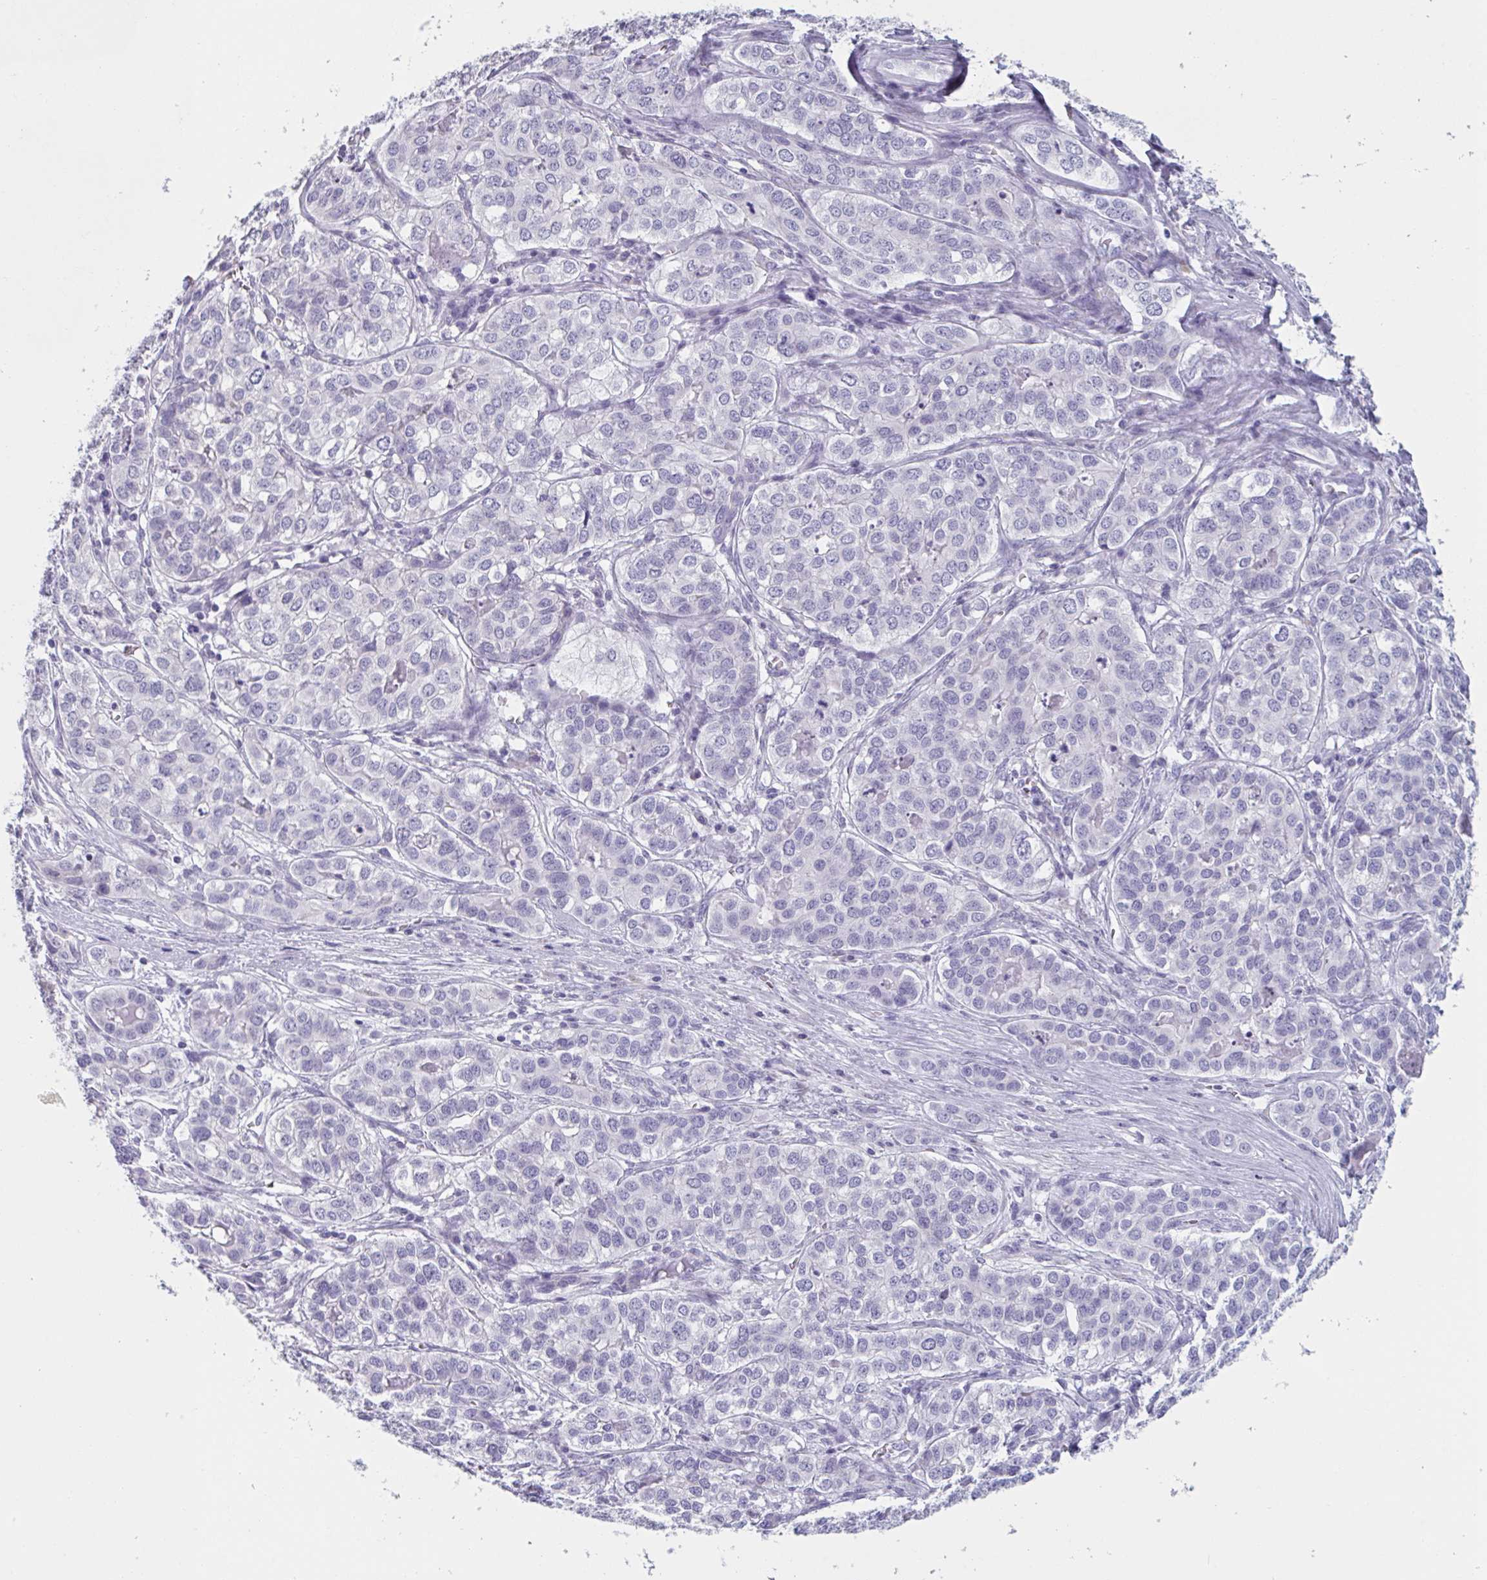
{"staining": {"intensity": "negative", "quantity": "none", "location": "none"}, "tissue": "liver cancer", "cell_type": "Tumor cells", "image_type": "cancer", "snomed": [{"axis": "morphology", "description": "Cholangiocarcinoma"}, {"axis": "topography", "description": "Liver"}], "caption": "IHC photomicrograph of human liver cancer (cholangiocarcinoma) stained for a protein (brown), which shows no positivity in tumor cells. (DAB (3,3'-diaminobenzidine) immunohistochemistry (IHC) visualized using brightfield microscopy, high magnification).", "gene": "HSD11B2", "patient": {"sex": "male", "age": 56}}